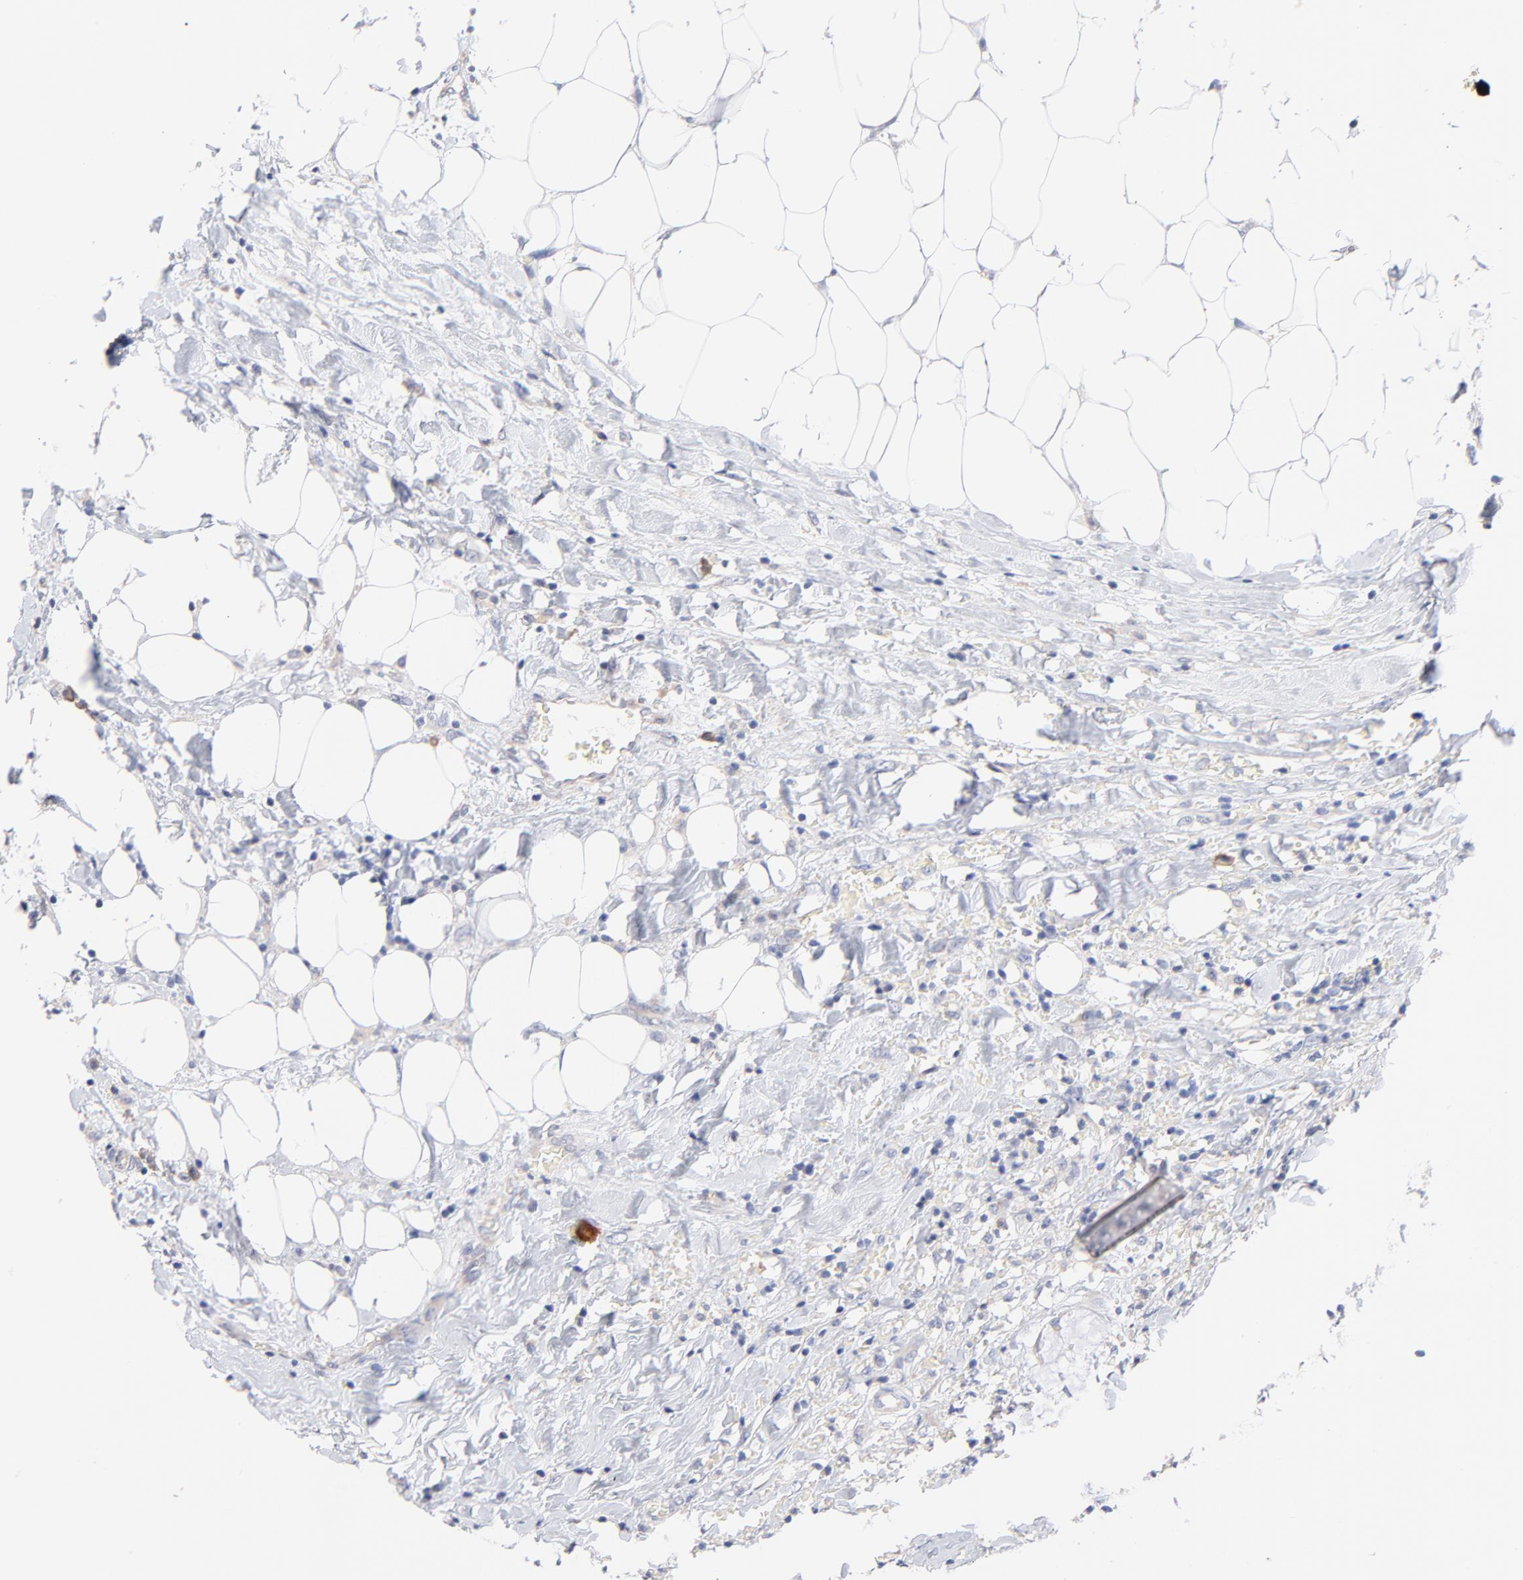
{"staining": {"intensity": "negative", "quantity": "none", "location": "none"}, "tissue": "breast cancer", "cell_type": "Tumor cells", "image_type": "cancer", "snomed": [{"axis": "morphology", "description": "Duct carcinoma"}, {"axis": "topography", "description": "Breast"}], "caption": "High magnification brightfield microscopy of breast invasive ductal carcinoma stained with DAB (brown) and counterstained with hematoxylin (blue): tumor cells show no significant positivity.", "gene": "TWNK", "patient": {"sex": "female", "age": 54}}